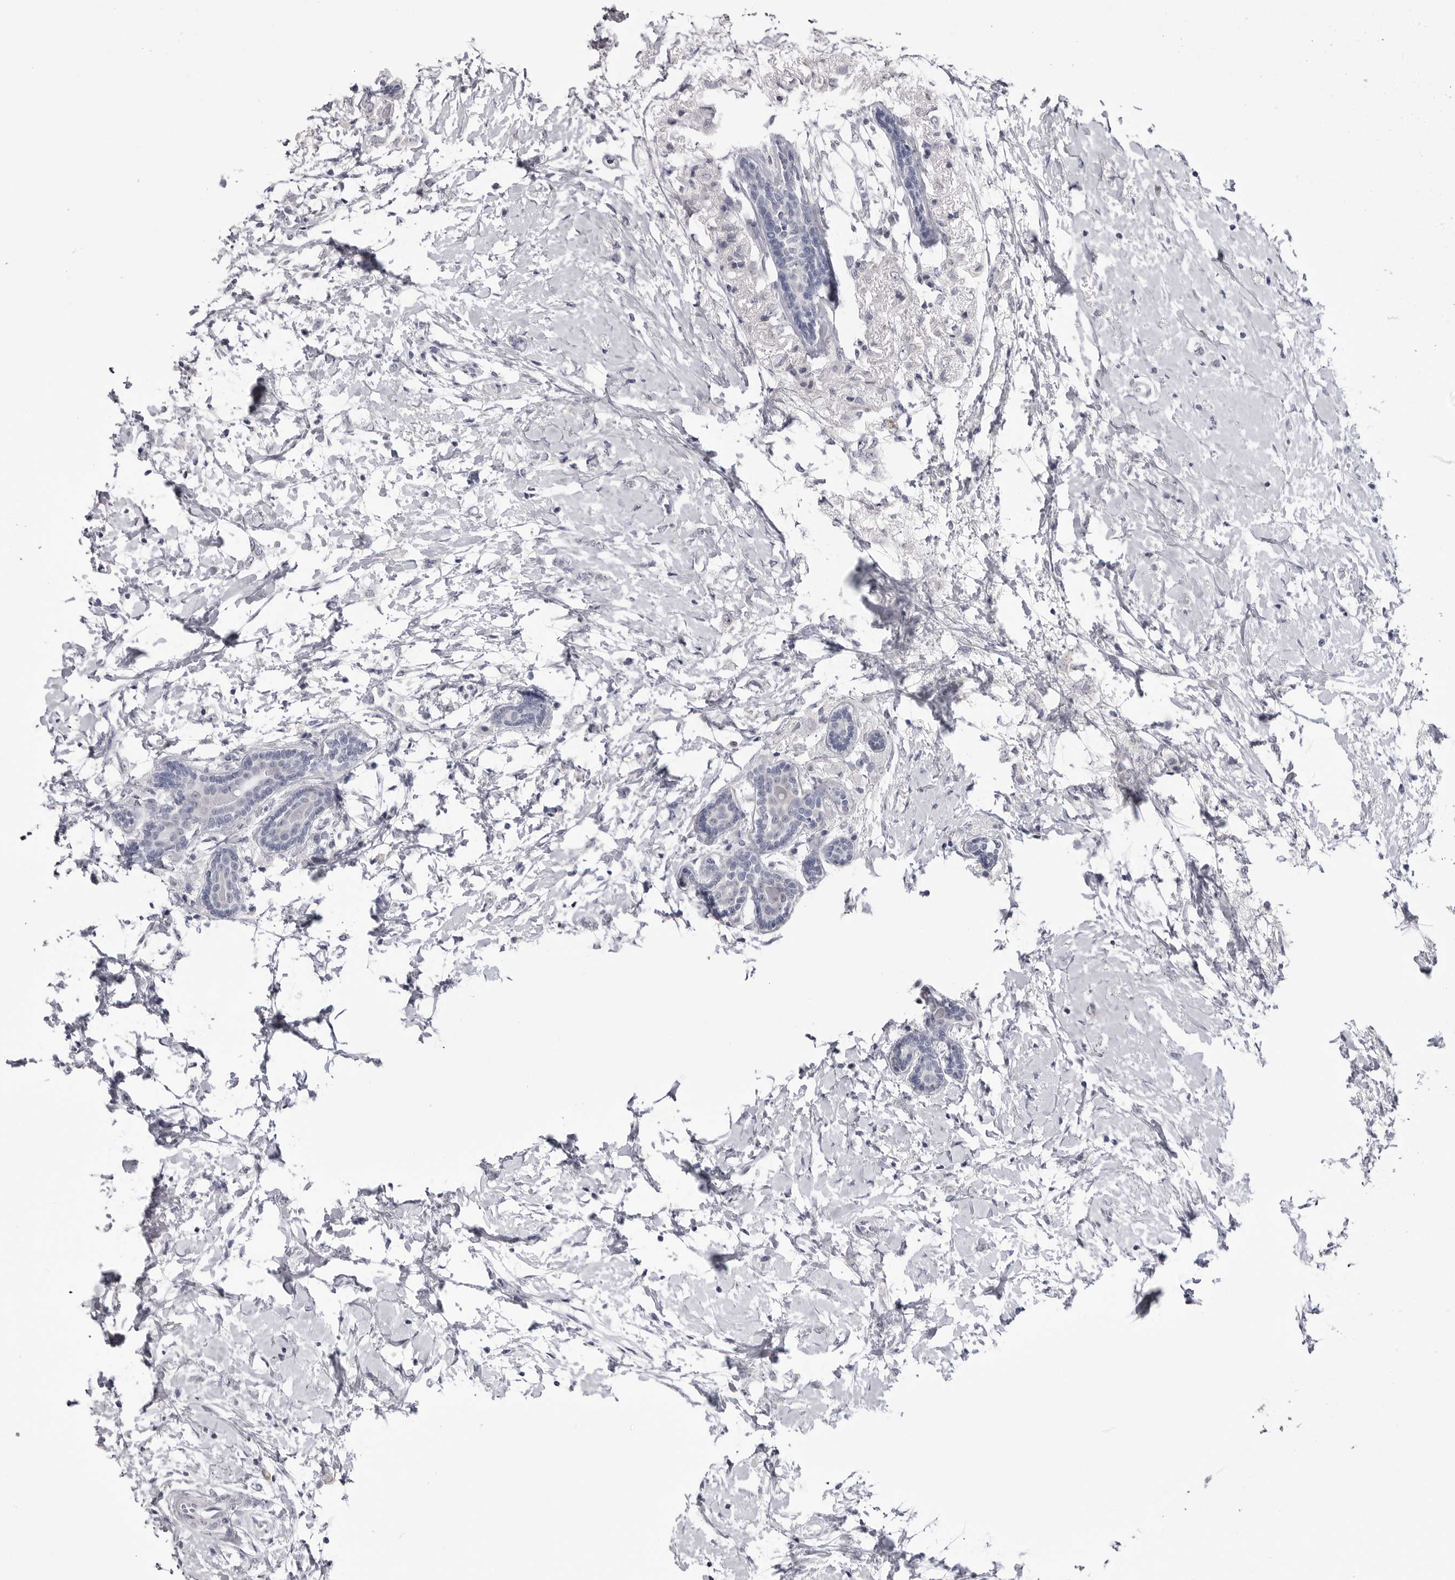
{"staining": {"intensity": "negative", "quantity": "none", "location": "none"}, "tissue": "breast cancer", "cell_type": "Tumor cells", "image_type": "cancer", "snomed": [{"axis": "morphology", "description": "Normal tissue, NOS"}, {"axis": "morphology", "description": "Lobular carcinoma"}, {"axis": "topography", "description": "Breast"}], "caption": "Immunohistochemistry (IHC) histopathology image of neoplastic tissue: breast cancer (lobular carcinoma) stained with DAB (3,3'-diaminobenzidine) exhibits no significant protein positivity in tumor cells.", "gene": "STAP2", "patient": {"sex": "female", "age": 47}}